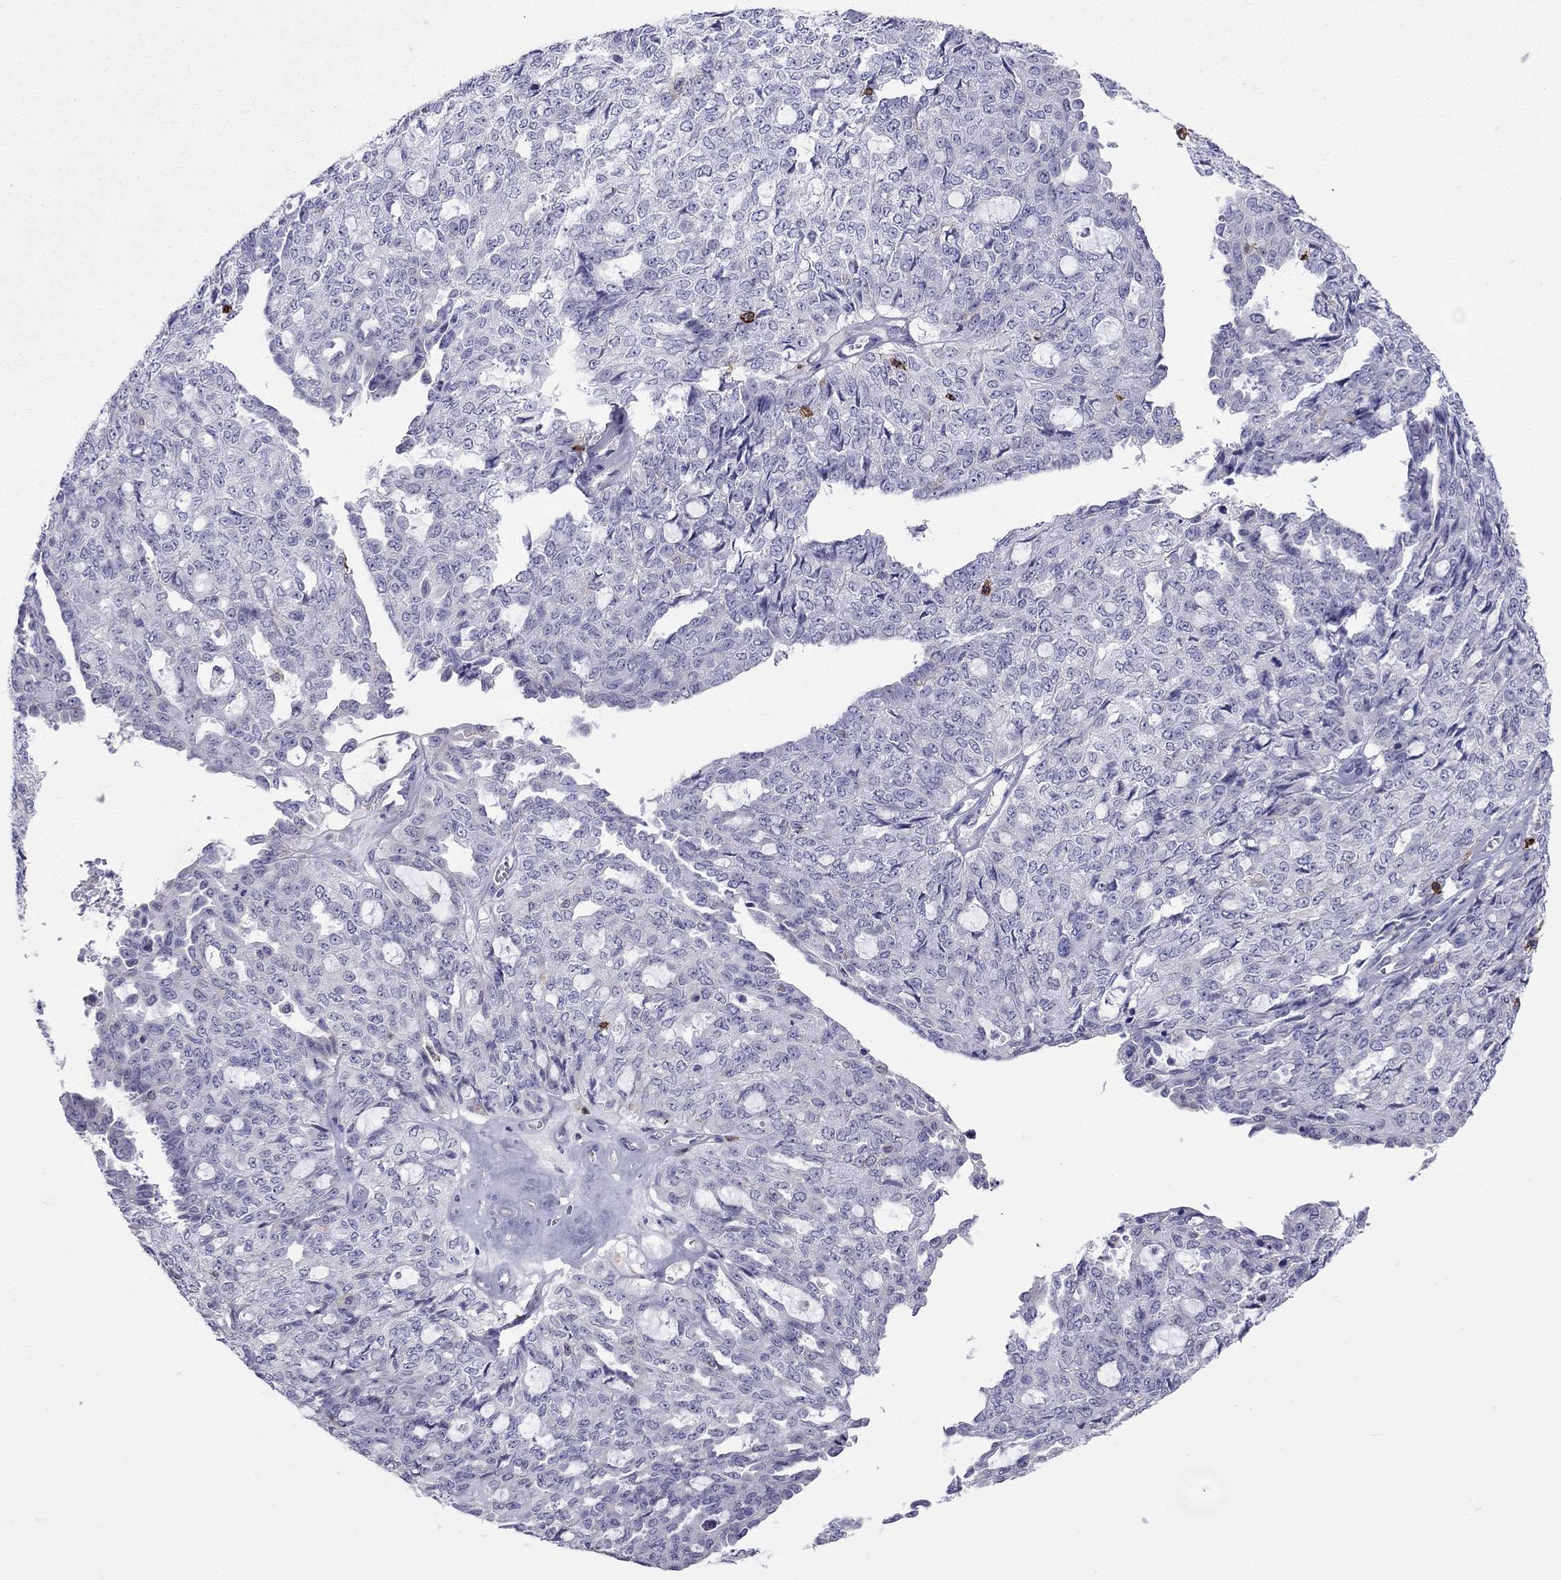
{"staining": {"intensity": "negative", "quantity": "none", "location": "none"}, "tissue": "ovarian cancer", "cell_type": "Tumor cells", "image_type": "cancer", "snomed": [{"axis": "morphology", "description": "Cystadenocarcinoma, serous, NOS"}, {"axis": "topography", "description": "Ovary"}], "caption": "Micrograph shows no protein staining in tumor cells of serous cystadenocarcinoma (ovarian) tissue.", "gene": "MND1", "patient": {"sex": "female", "age": 71}}